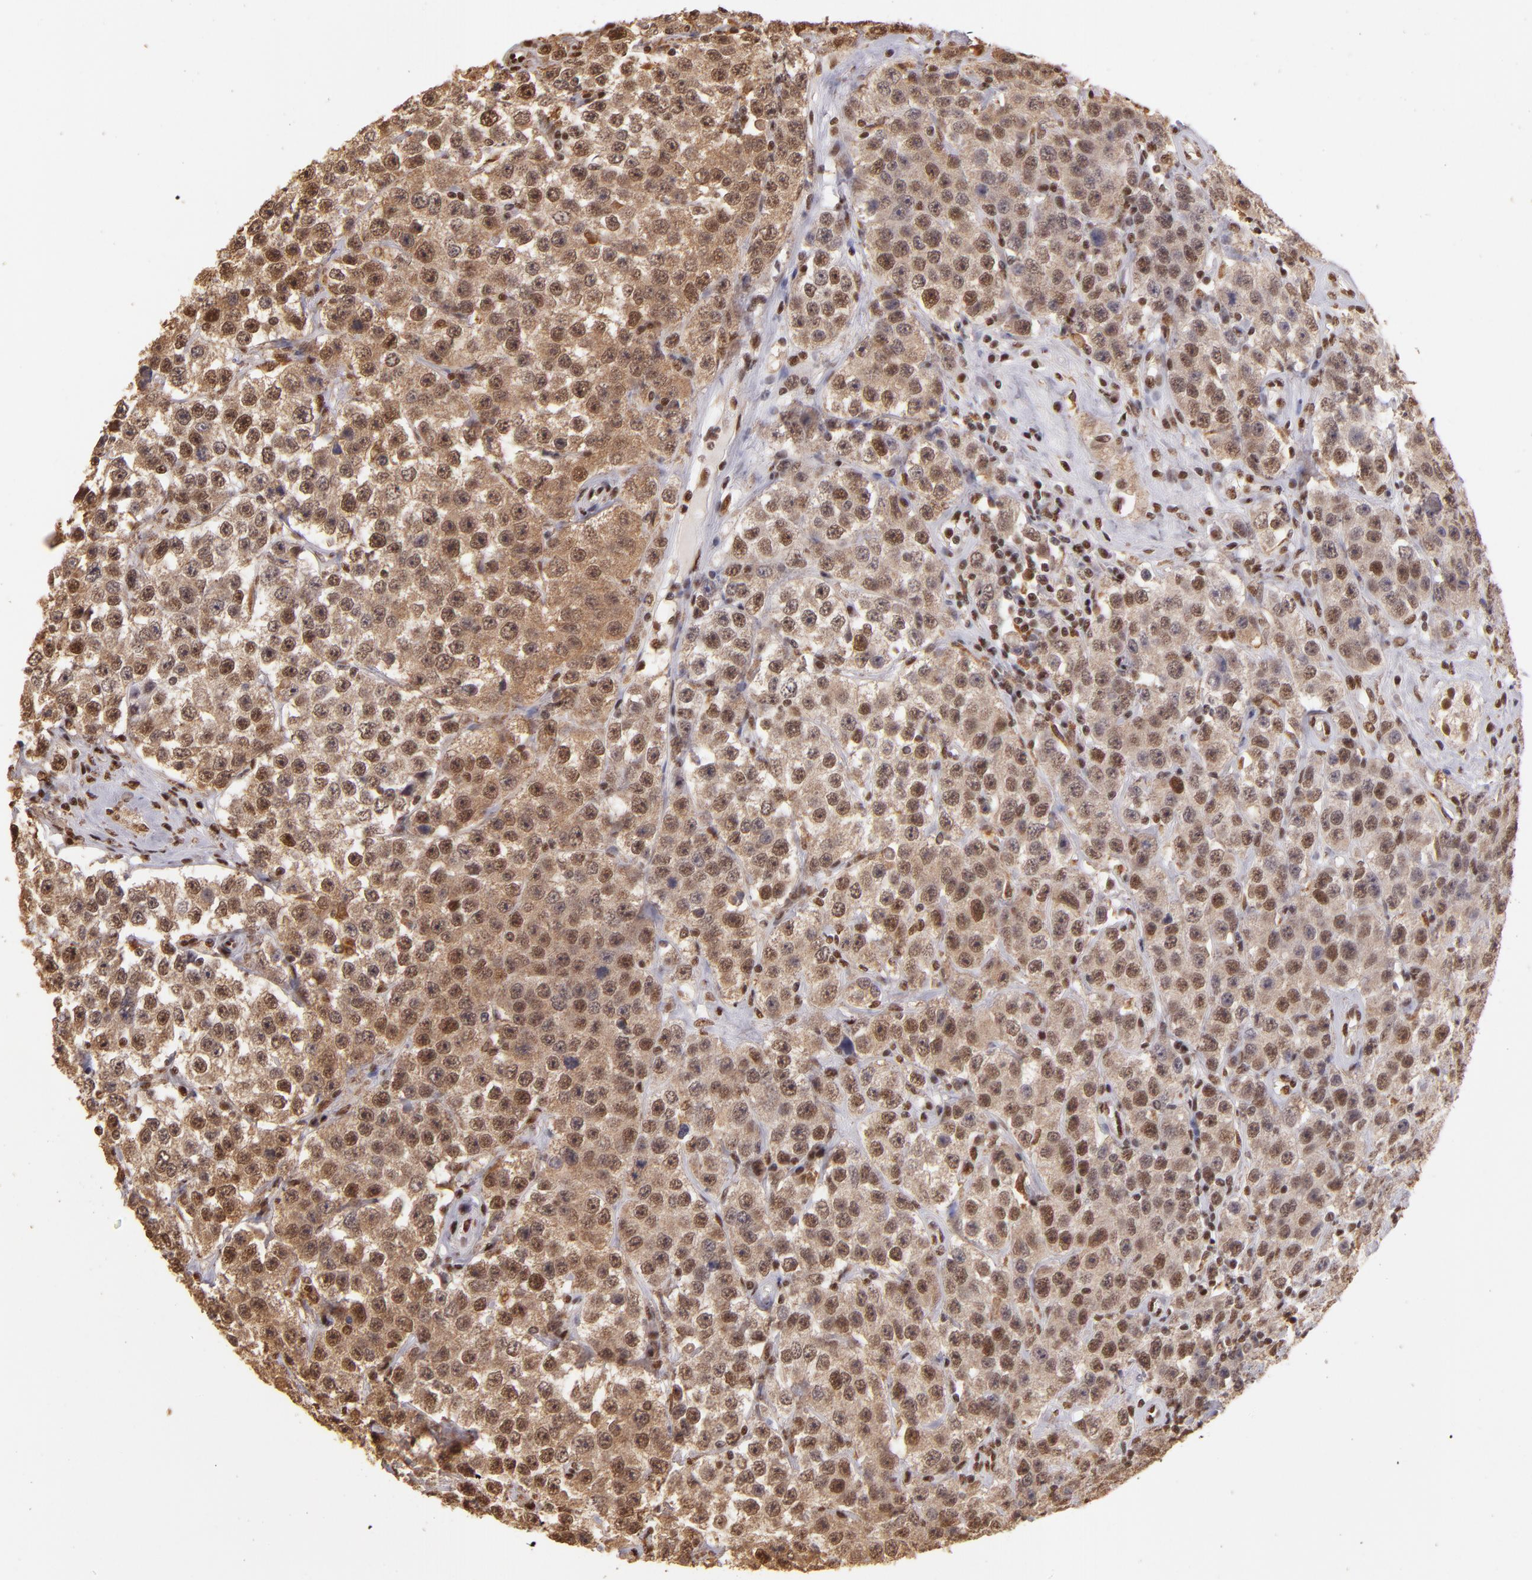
{"staining": {"intensity": "moderate", "quantity": ">75%", "location": "cytoplasmic/membranous,nuclear"}, "tissue": "testis cancer", "cell_type": "Tumor cells", "image_type": "cancer", "snomed": [{"axis": "morphology", "description": "Seminoma, NOS"}, {"axis": "topography", "description": "Testis"}], "caption": "Immunohistochemistry (IHC) histopathology image of neoplastic tissue: human testis seminoma stained using immunohistochemistry (IHC) reveals medium levels of moderate protein expression localized specifically in the cytoplasmic/membranous and nuclear of tumor cells, appearing as a cytoplasmic/membranous and nuclear brown color.", "gene": "SP1", "patient": {"sex": "male", "age": 52}}